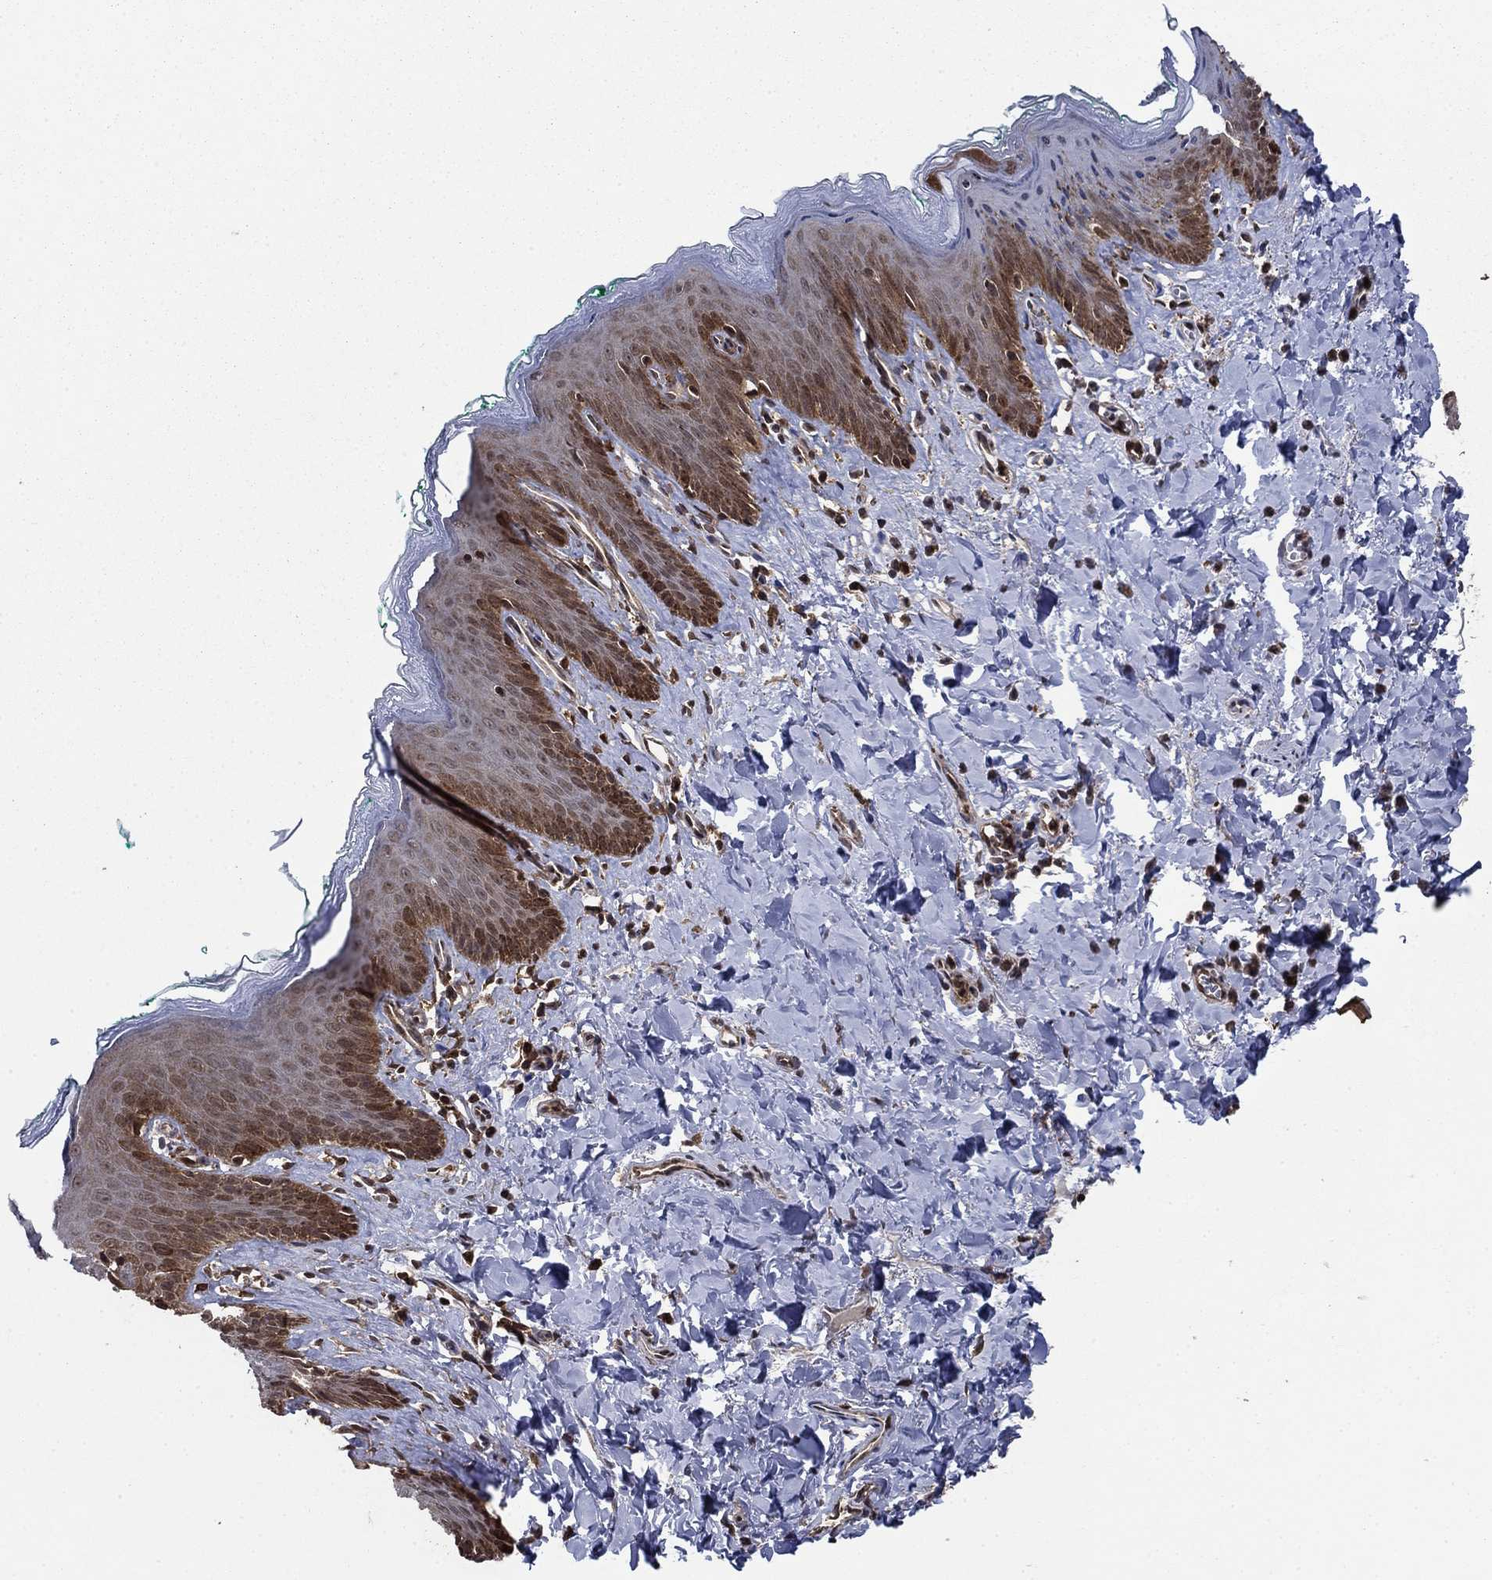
{"staining": {"intensity": "moderate", "quantity": ">75%", "location": "cytoplasmic/membranous"}, "tissue": "skin", "cell_type": "Epidermal cells", "image_type": "normal", "snomed": [{"axis": "morphology", "description": "Normal tissue, NOS"}, {"axis": "topography", "description": "Vulva"}], "caption": "Immunohistochemistry (IHC) of benign human skin reveals medium levels of moderate cytoplasmic/membranous positivity in approximately >75% of epidermal cells.", "gene": "CACYBP", "patient": {"sex": "female", "age": 66}}